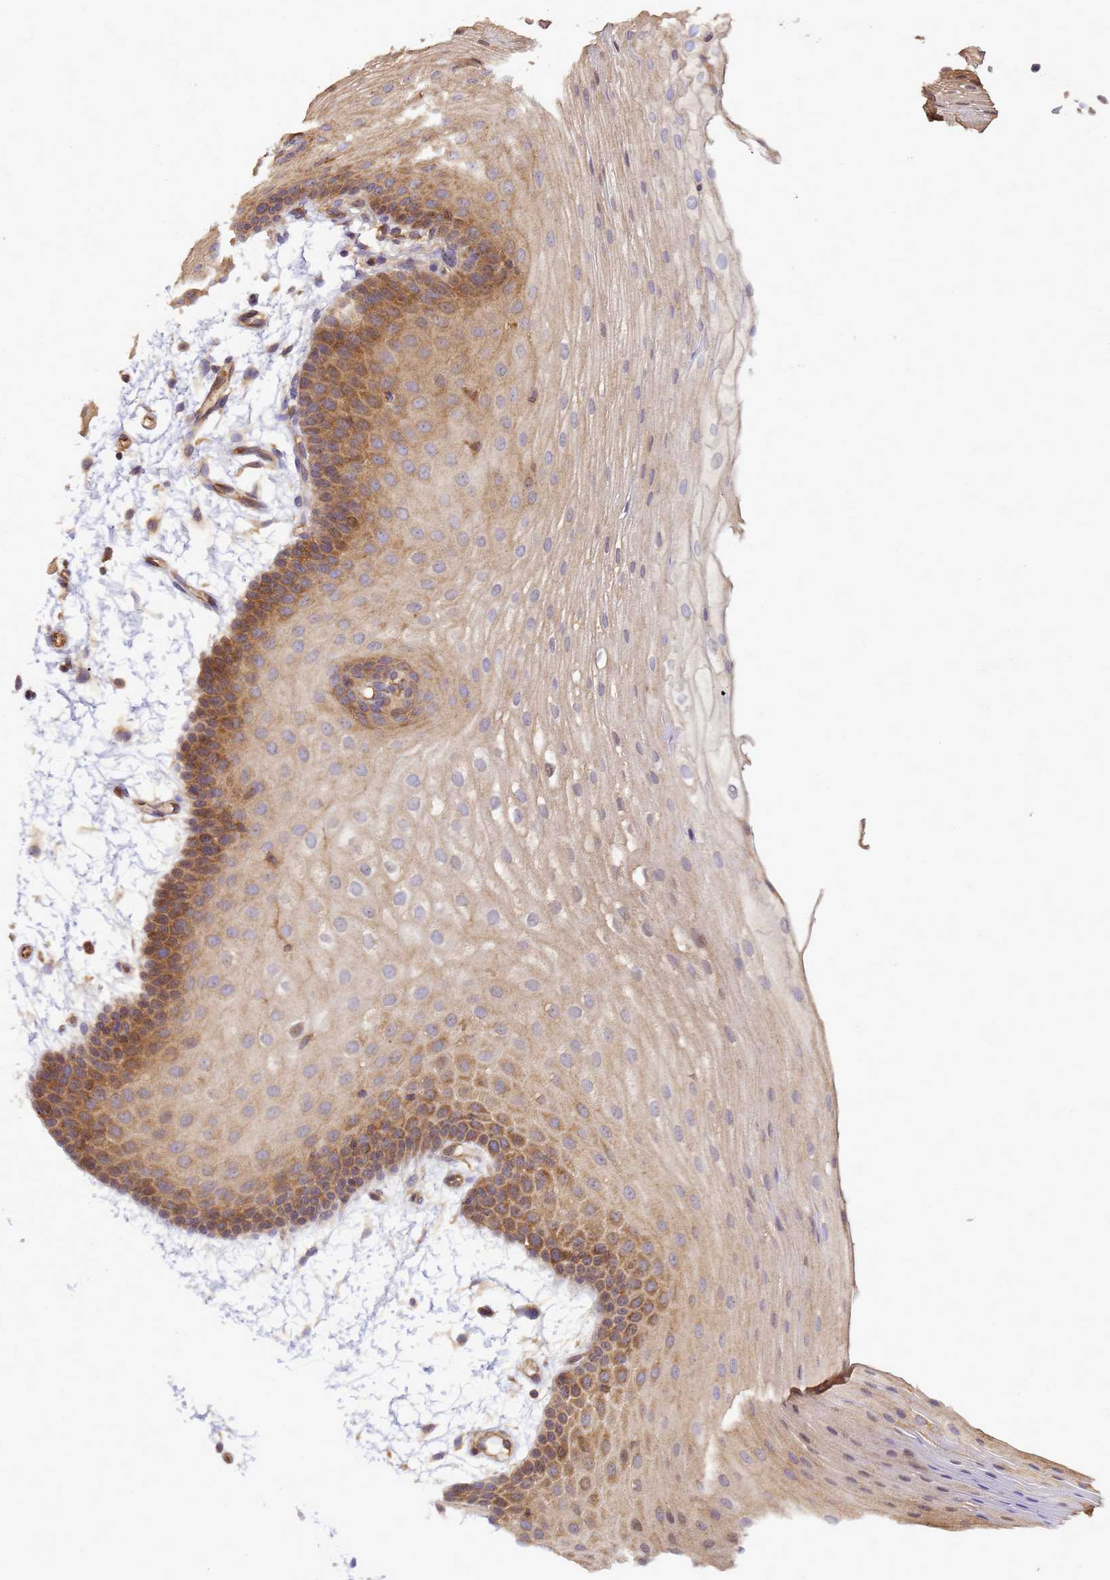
{"staining": {"intensity": "moderate", "quantity": "25%-75%", "location": "cytoplasmic/membranous"}, "tissue": "oral mucosa", "cell_type": "Squamous epithelial cells", "image_type": "normal", "snomed": [{"axis": "morphology", "description": "Normal tissue, NOS"}, {"axis": "topography", "description": "Oral tissue"}], "caption": "An image of human oral mucosa stained for a protein displays moderate cytoplasmic/membranous brown staining in squamous epithelial cells. (IHC, brightfield microscopy, high magnification).", "gene": "BECN1", "patient": {"sex": "male", "age": 68}}